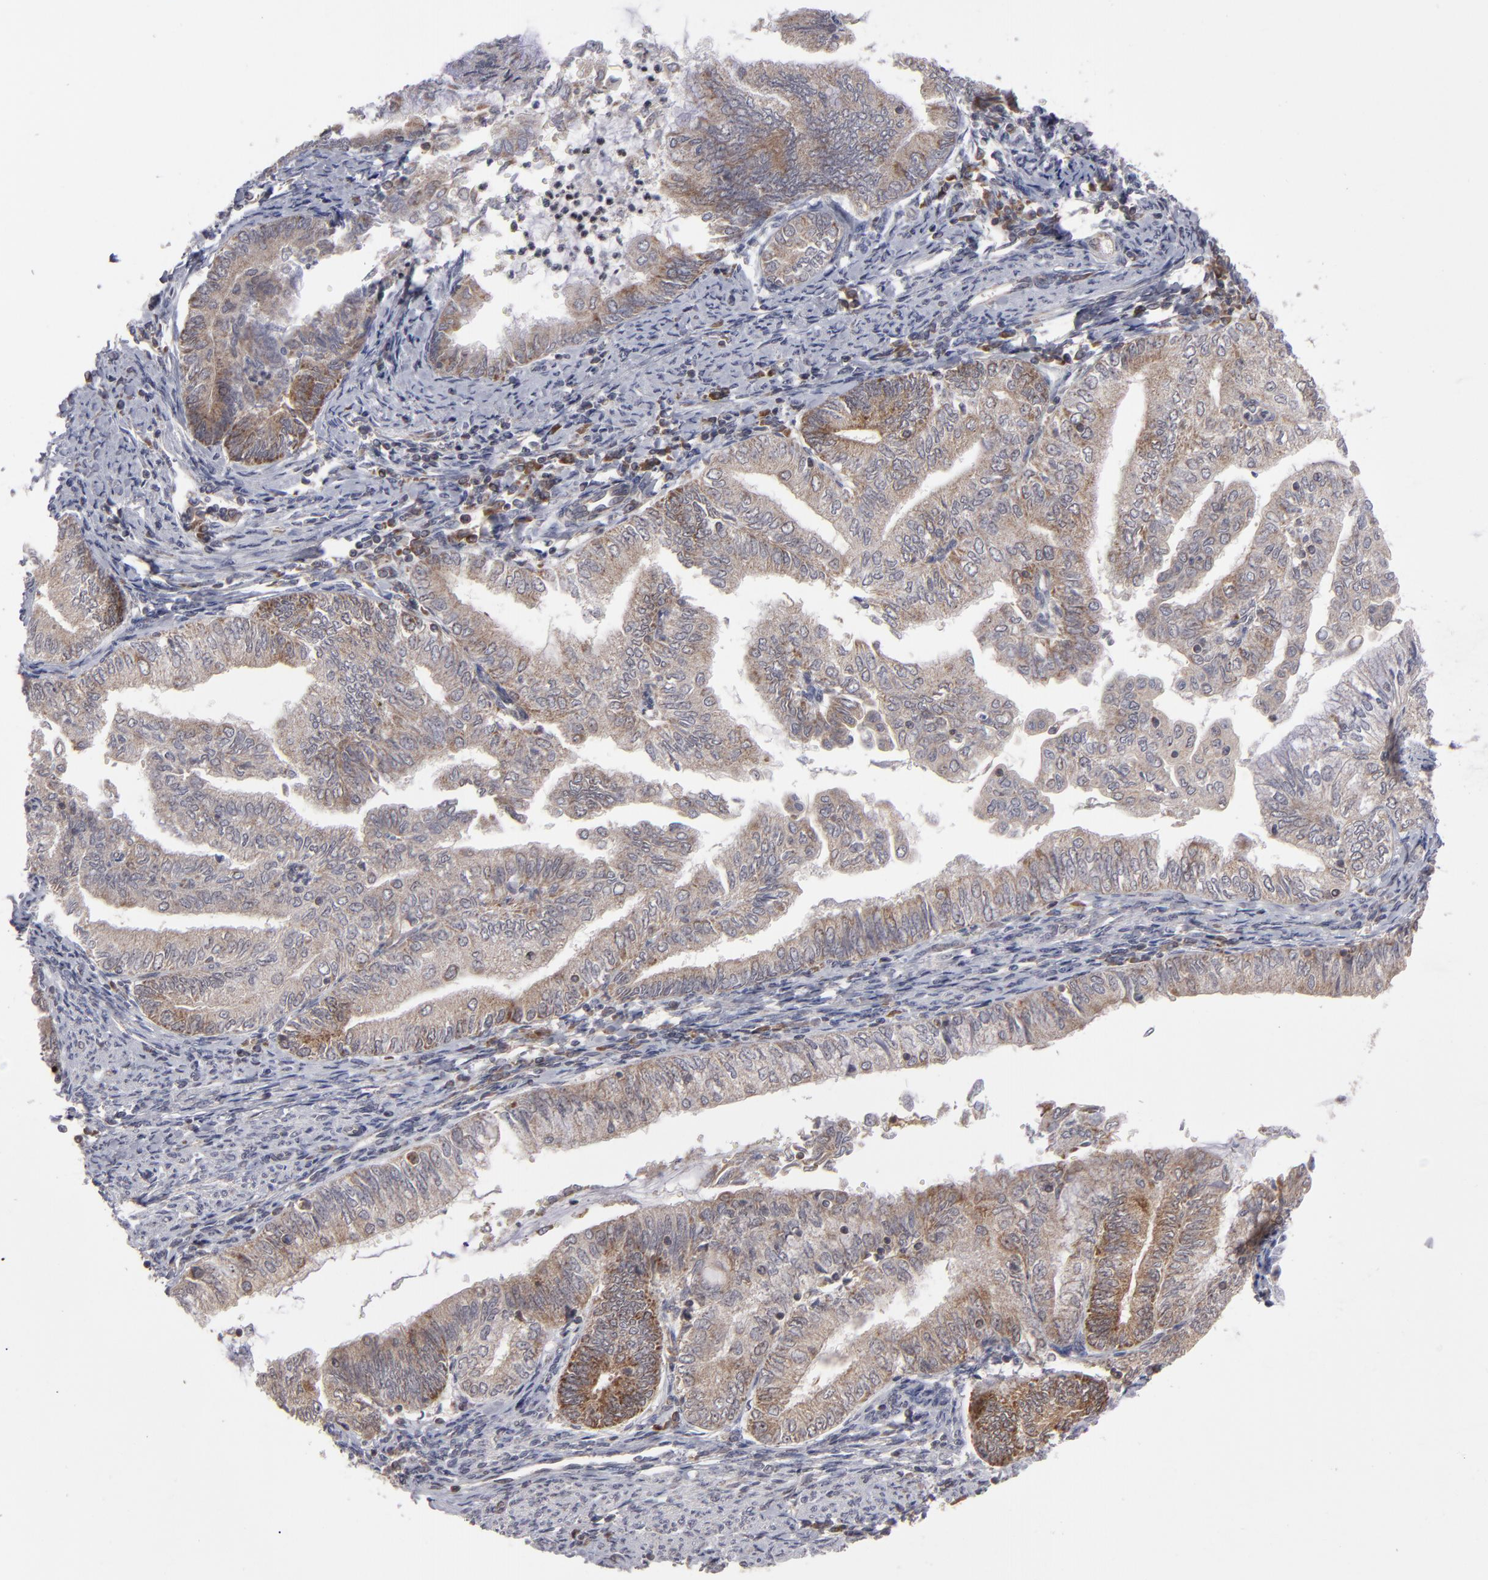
{"staining": {"intensity": "weak", "quantity": "25%-75%", "location": "cytoplasmic/membranous"}, "tissue": "endometrial cancer", "cell_type": "Tumor cells", "image_type": "cancer", "snomed": [{"axis": "morphology", "description": "Adenocarcinoma, NOS"}, {"axis": "topography", "description": "Endometrium"}], "caption": "This is a photomicrograph of immunohistochemistry staining of endometrial cancer, which shows weak expression in the cytoplasmic/membranous of tumor cells.", "gene": "GLCCI1", "patient": {"sex": "female", "age": 66}}